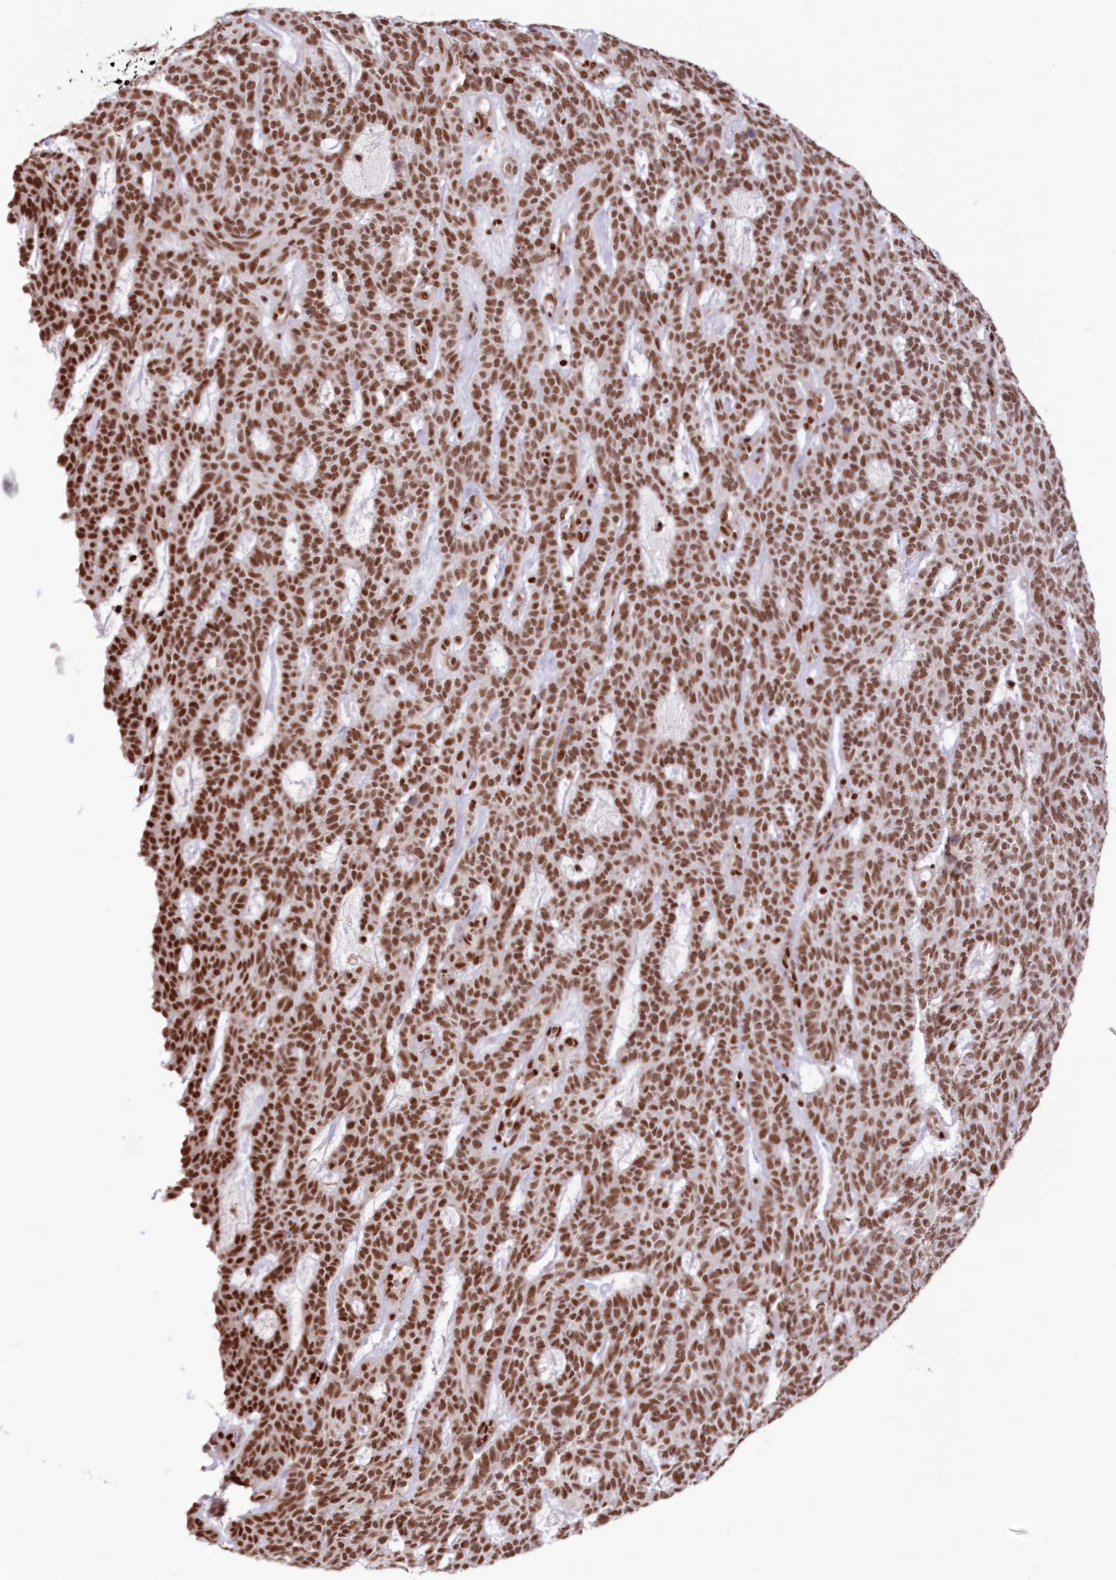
{"staining": {"intensity": "strong", "quantity": ">75%", "location": "nuclear"}, "tissue": "skin cancer", "cell_type": "Tumor cells", "image_type": "cancer", "snomed": [{"axis": "morphology", "description": "Squamous cell carcinoma, NOS"}, {"axis": "topography", "description": "Skin"}], "caption": "This micrograph exhibits IHC staining of skin cancer, with high strong nuclear staining in about >75% of tumor cells.", "gene": "POLR2B", "patient": {"sex": "female", "age": 90}}